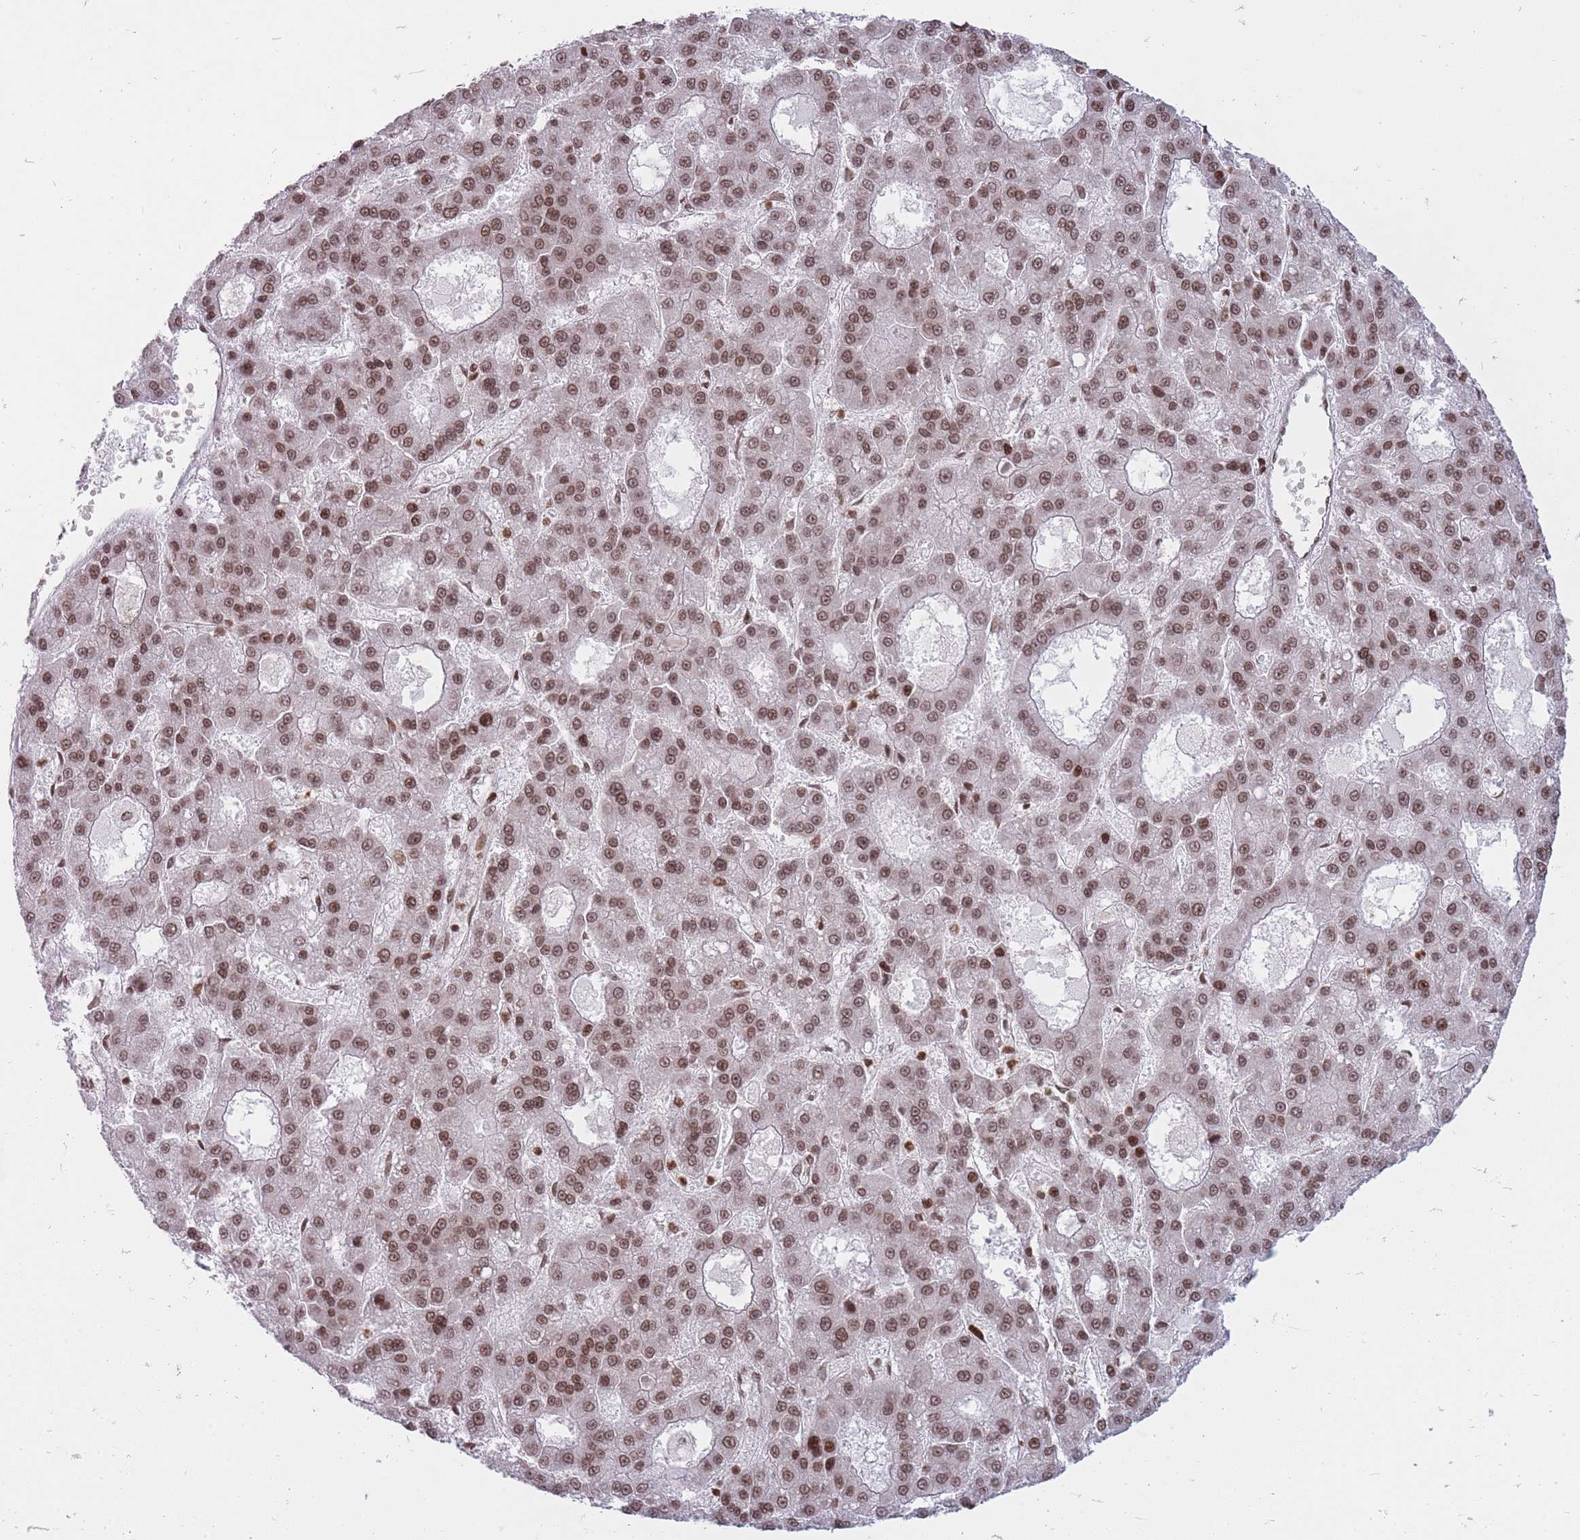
{"staining": {"intensity": "moderate", "quantity": ">75%", "location": "nuclear"}, "tissue": "liver cancer", "cell_type": "Tumor cells", "image_type": "cancer", "snomed": [{"axis": "morphology", "description": "Carcinoma, Hepatocellular, NOS"}, {"axis": "topography", "description": "Liver"}], "caption": "Protein expression analysis of liver hepatocellular carcinoma exhibits moderate nuclear expression in approximately >75% of tumor cells. (DAB (3,3'-diaminobenzidine) = brown stain, brightfield microscopy at high magnification).", "gene": "TMC6", "patient": {"sex": "male", "age": 70}}